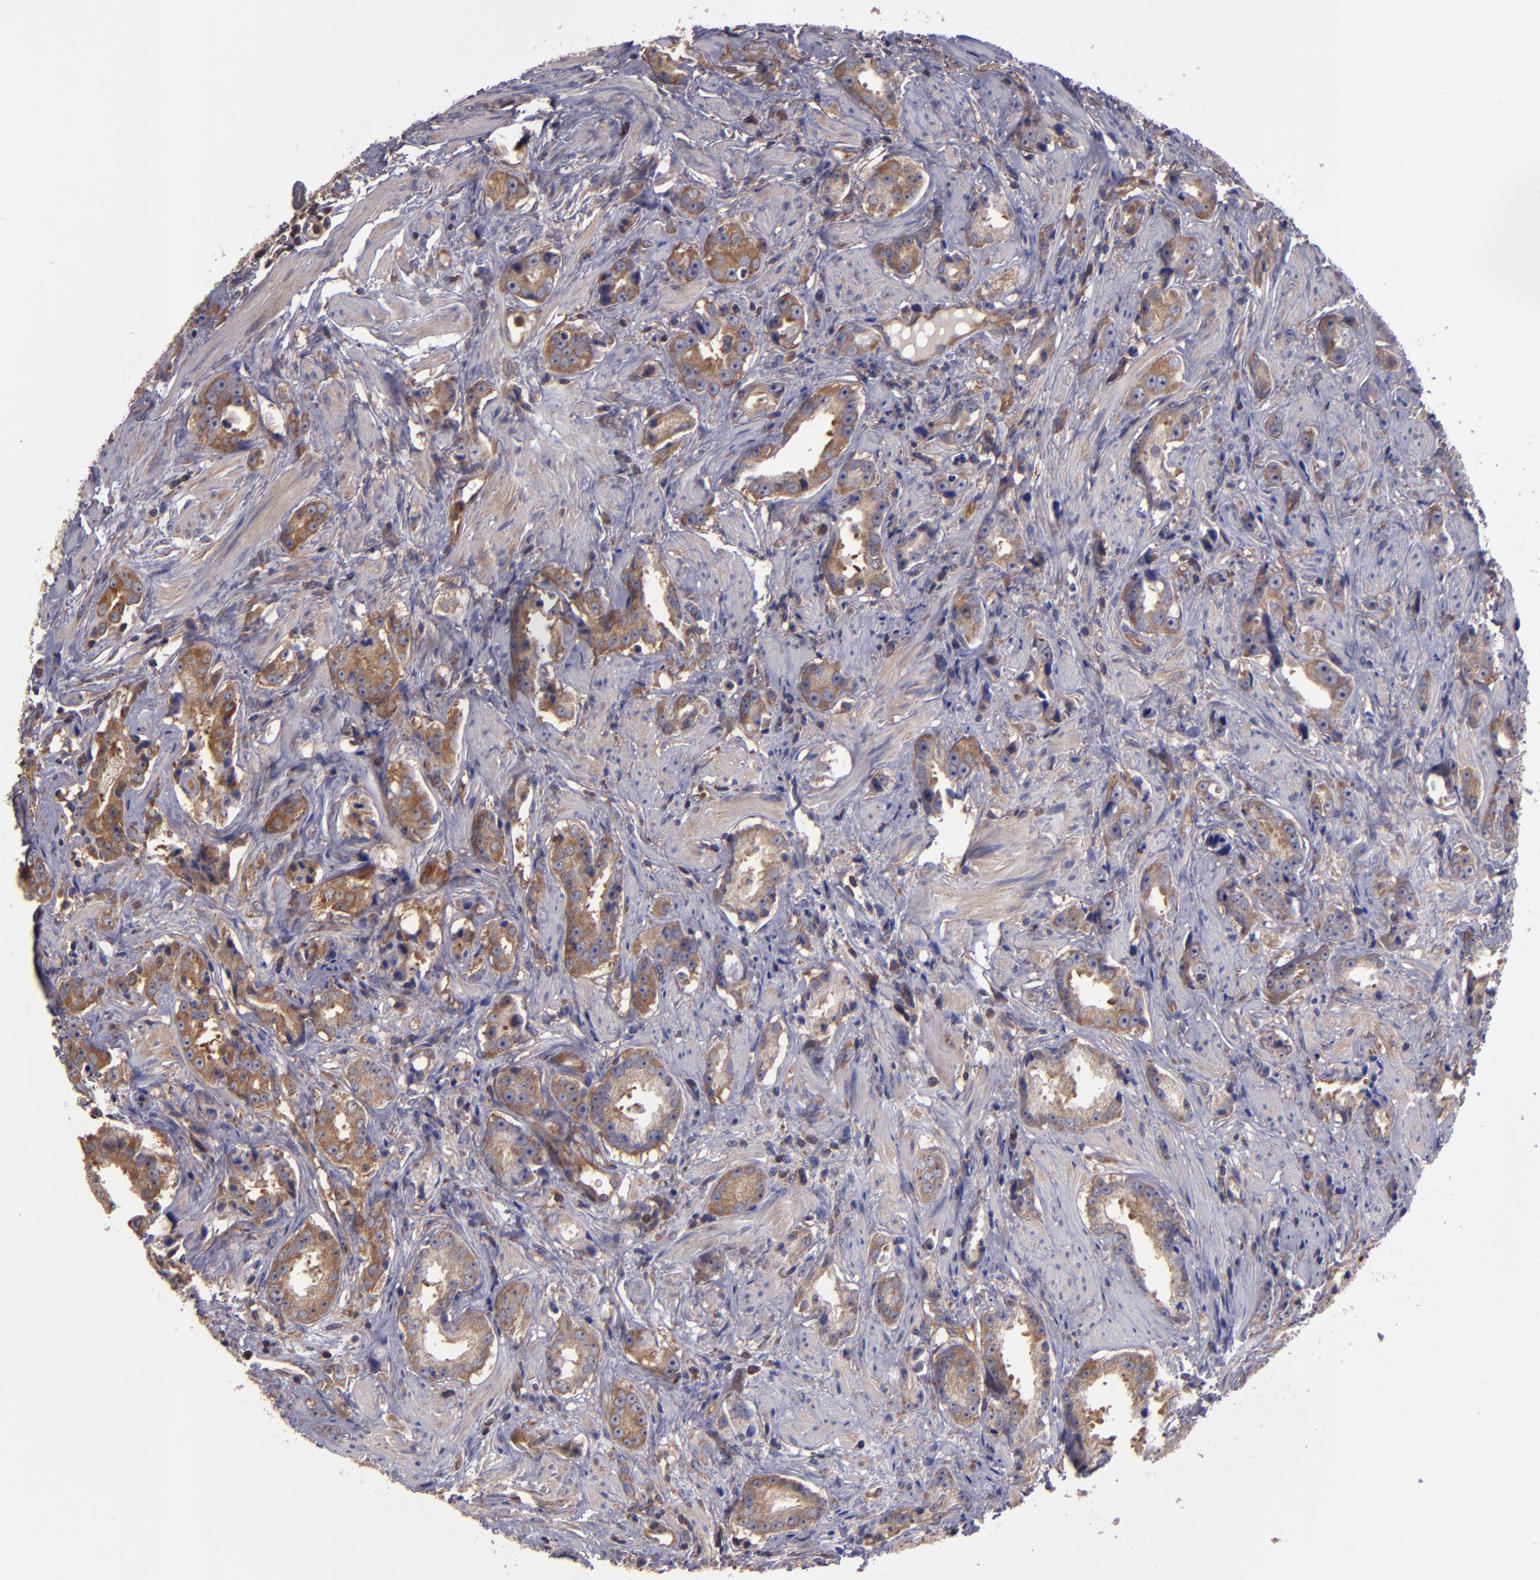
{"staining": {"intensity": "moderate", "quantity": ">75%", "location": "cytoplasmic/membranous"}, "tissue": "prostate cancer", "cell_type": "Tumor cells", "image_type": "cancer", "snomed": [{"axis": "morphology", "description": "Adenocarcinoma, Medium grade"}, {"axis": "topography", "description": "Prostate"}], "caption": "Tumor cells display medium levels of moderate cytoplasmic/membranous positivity in approximately >75% of cells in prostate cancer. The protein of interest is stained brown, and the nuclei are stained in blue (DAB (3,3'-diaminobenzidine) IHC with brightfield microscopy, high magnification).", "gene": "CARS1", "patient": {"sex": "male", "age": 53}}